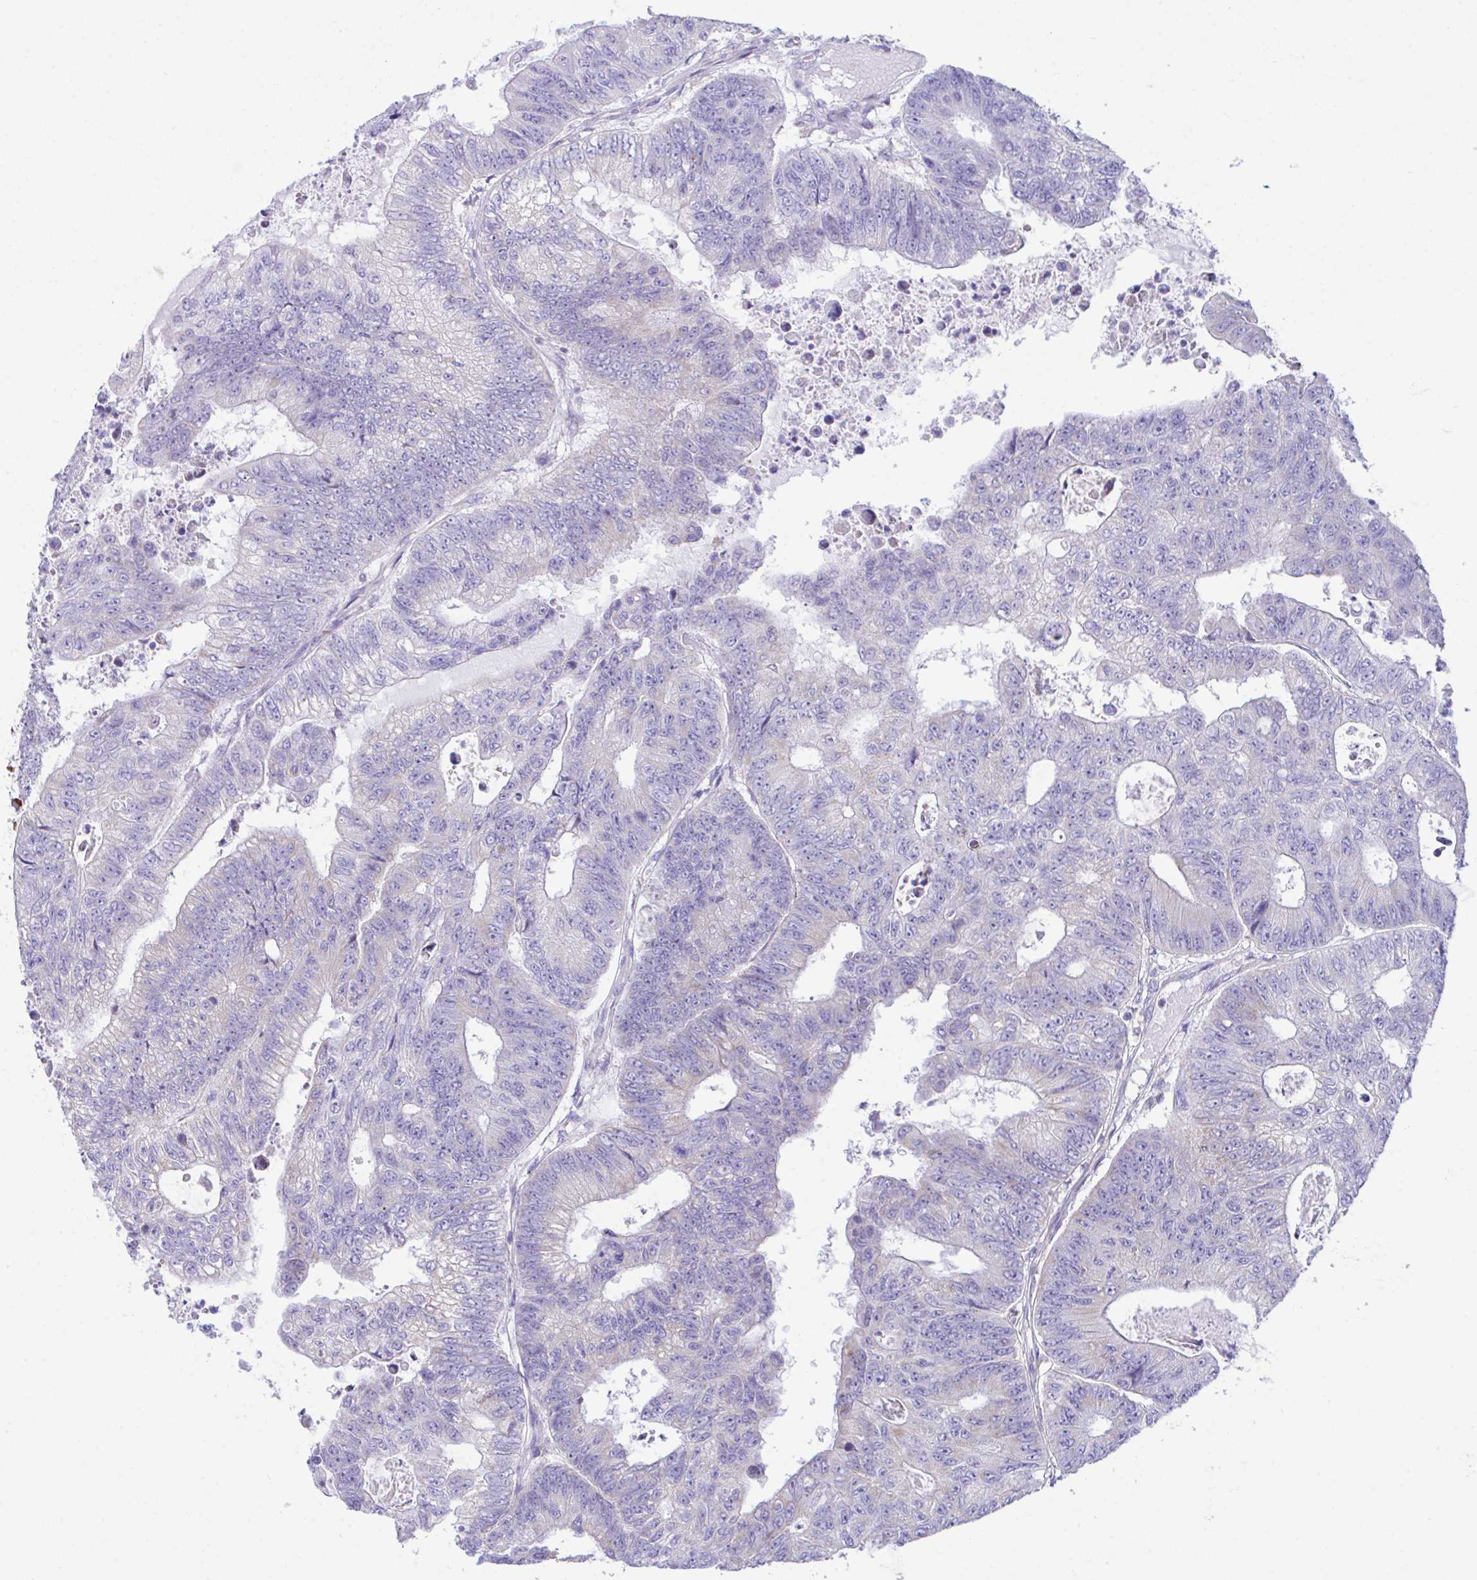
{"staining": {"intensity": "negative", "quantity": "none", "location": "none"}, "tissue": "colorectal cancer", "cell_type": "Tumor cells", "image_type": "cancer", "snomed": [{"axis": "morphology", "description": "Adenocarcinoma, NOS"}, {"axis": "topography", "description": "Colon"}], "caption": "Protein analysis of colorectal cancer demonstrates no significant positivity in tumor cells. (Stains: DAB (3,3'-diaminobenzidine) IHC with hematoxylin counter stain, Microscopy: brightfield microscopy at high magnification).", "gene": "NLRP8", "patient": {"sex": "female", "age": 48}}